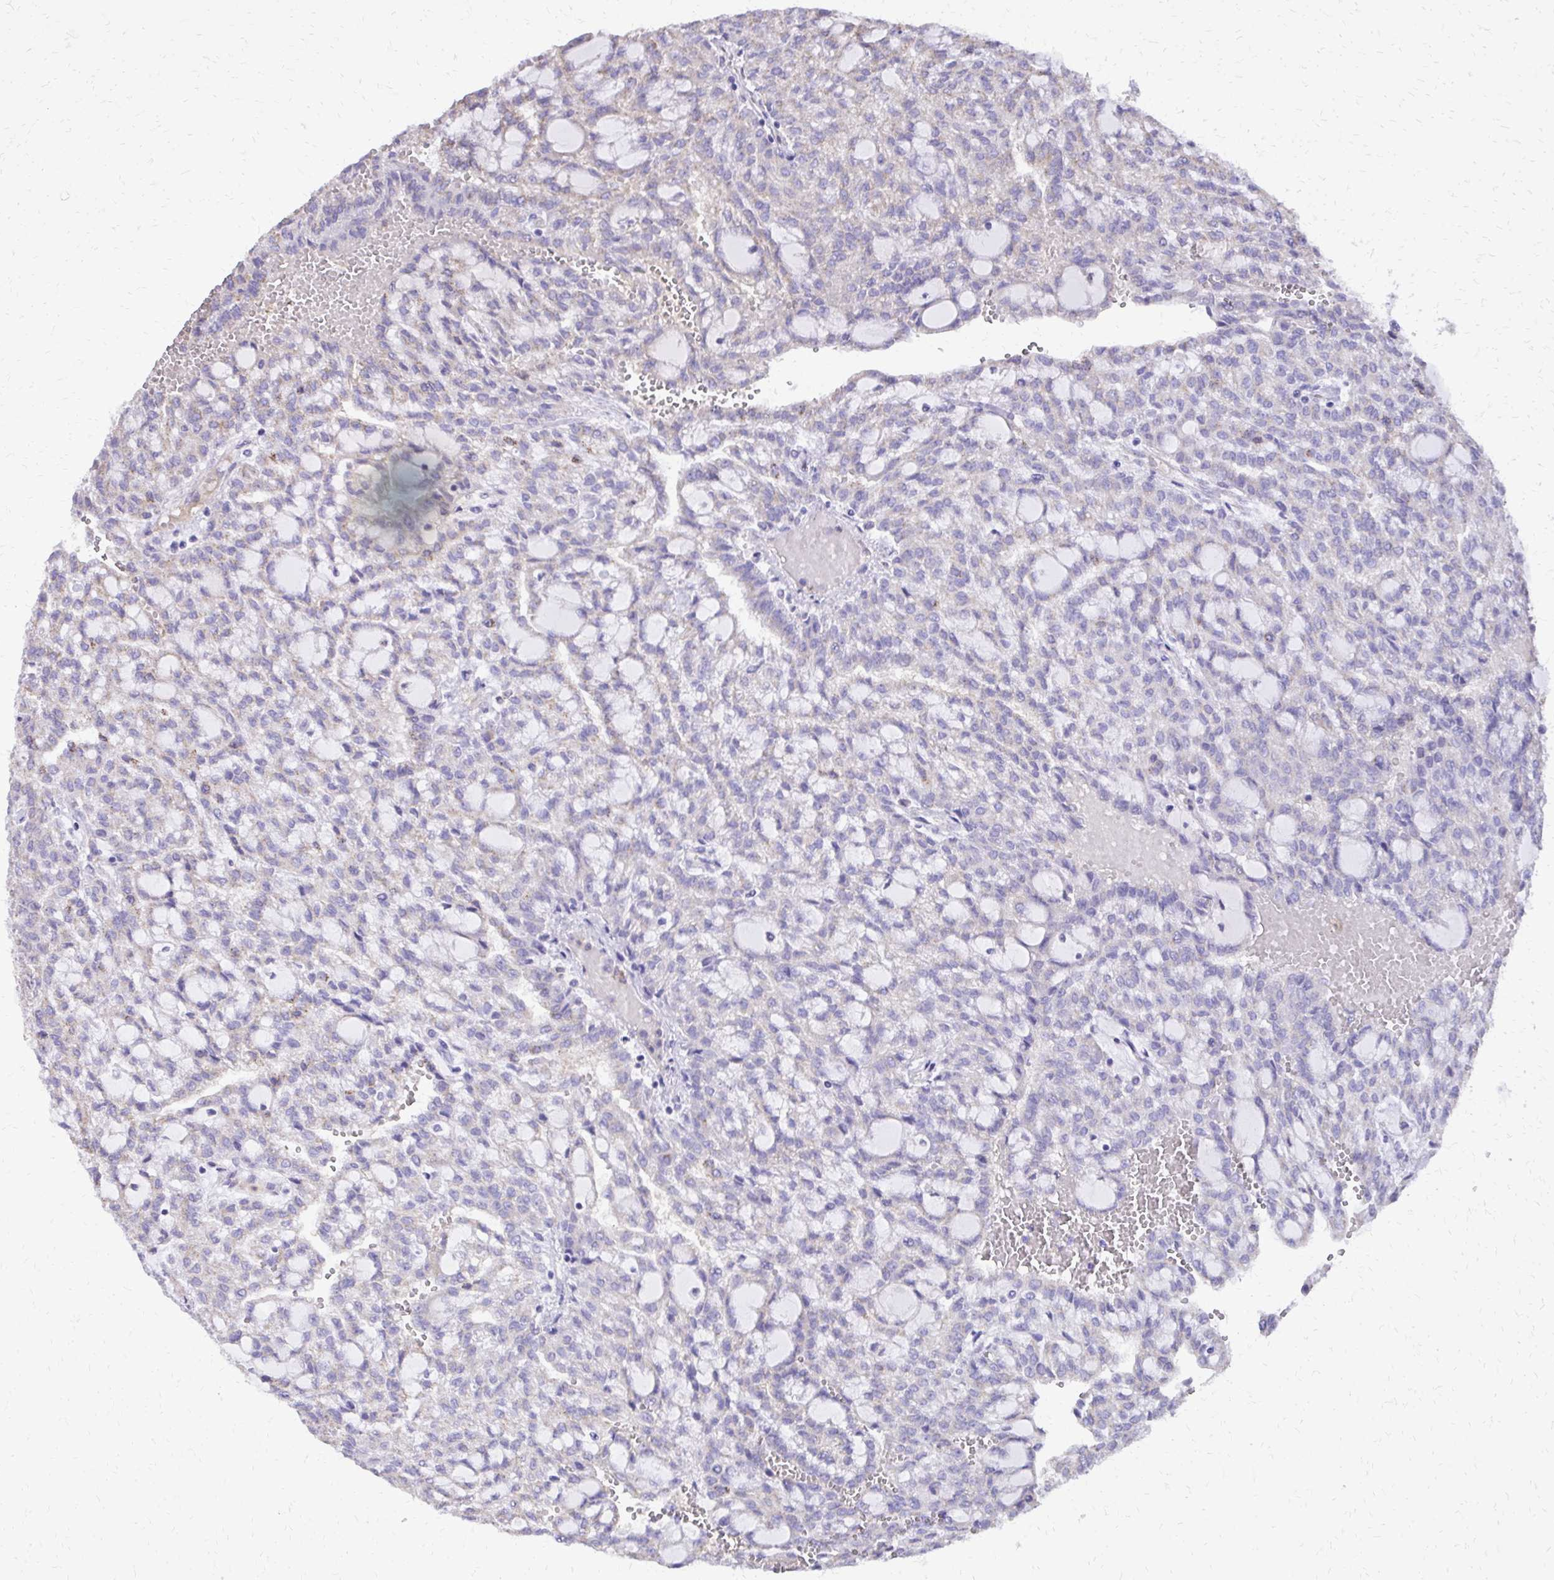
{"staining": {"intensity": "weak", "quantity": "<25%", "location": "cytoplasmic/membranous"}, "tissue": "renal cancer", "cell_type": "Tumor cells", "image_type": "cancer", "snomed": [{"axis": "morphology", "description": "Adenocarcinoma, NOS"}, {"axis": "topography", "description": "Kidney"}], "caption": "Immunohistochemistry (IHC) image of neoplastic tissue: renal adenocarcinoma stained with DAB (3,3'-diaminobenzidine) reveals no significant protein staining in tumor cells.", "gene": "CAT", "patient": {"sex": "male", "age": 63}}